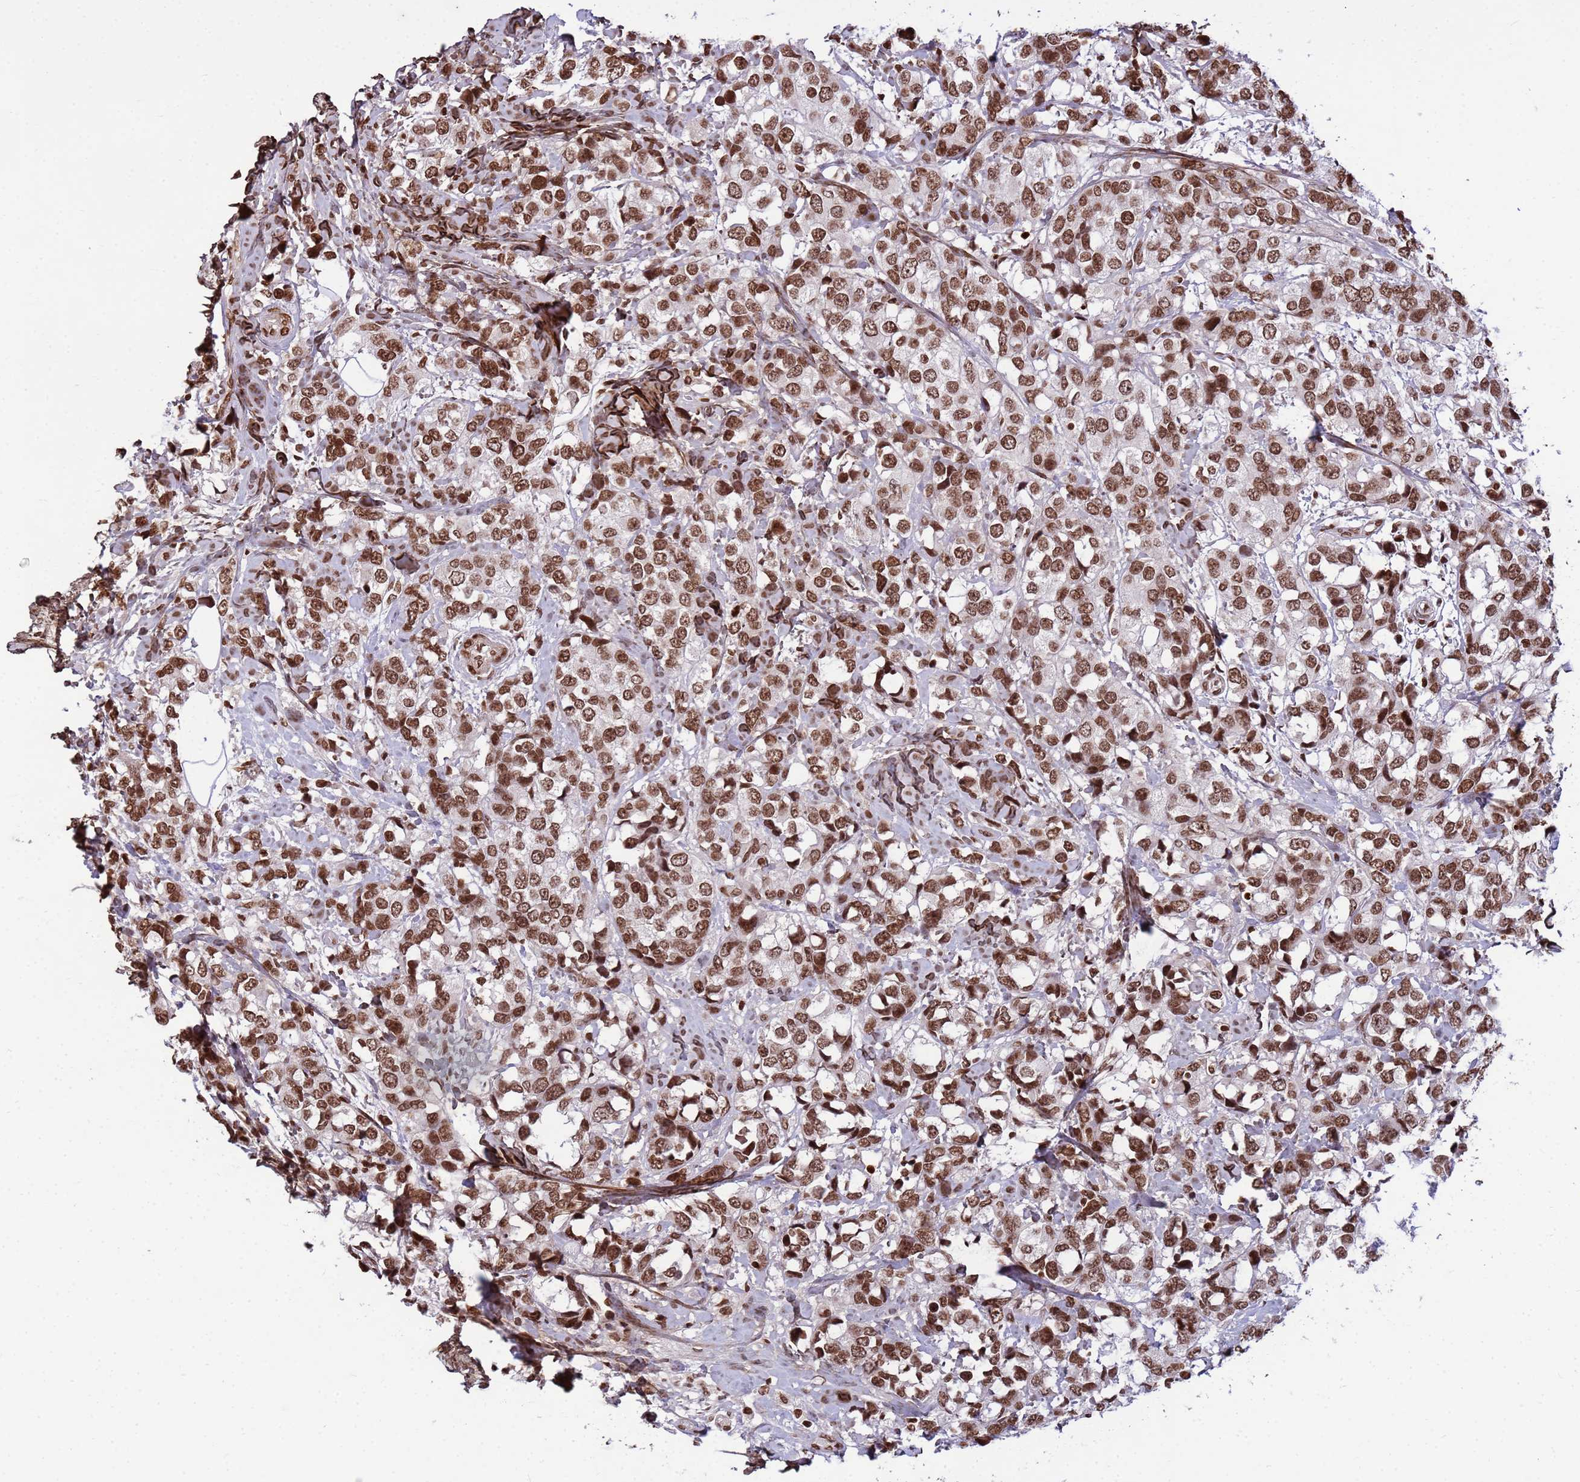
{"staining": {"intensity": "strong", "quantity": ">75%", "location": "nuclear"}, "tissue": "breast cancer", "cell_type": "Tumor cells", "image_type": "cancer", "snomed": [{"axis": "morphology", "description": "Lobular carcinoma"}, {"axis": "topography", "description": "Breast"}], "caption": "Immunohistochemistry of human breast cancer (lobular carcinoma) exhibits high levels of strong nuclear positivity in about >75% of tumor cells. The staining is performed using DAB brown chromogen to label protein expression. The nuclei are counter-stained blue using hematoxylin.", "gene": "H3-3B", "patient": {"sex": "female", "age": 59}}